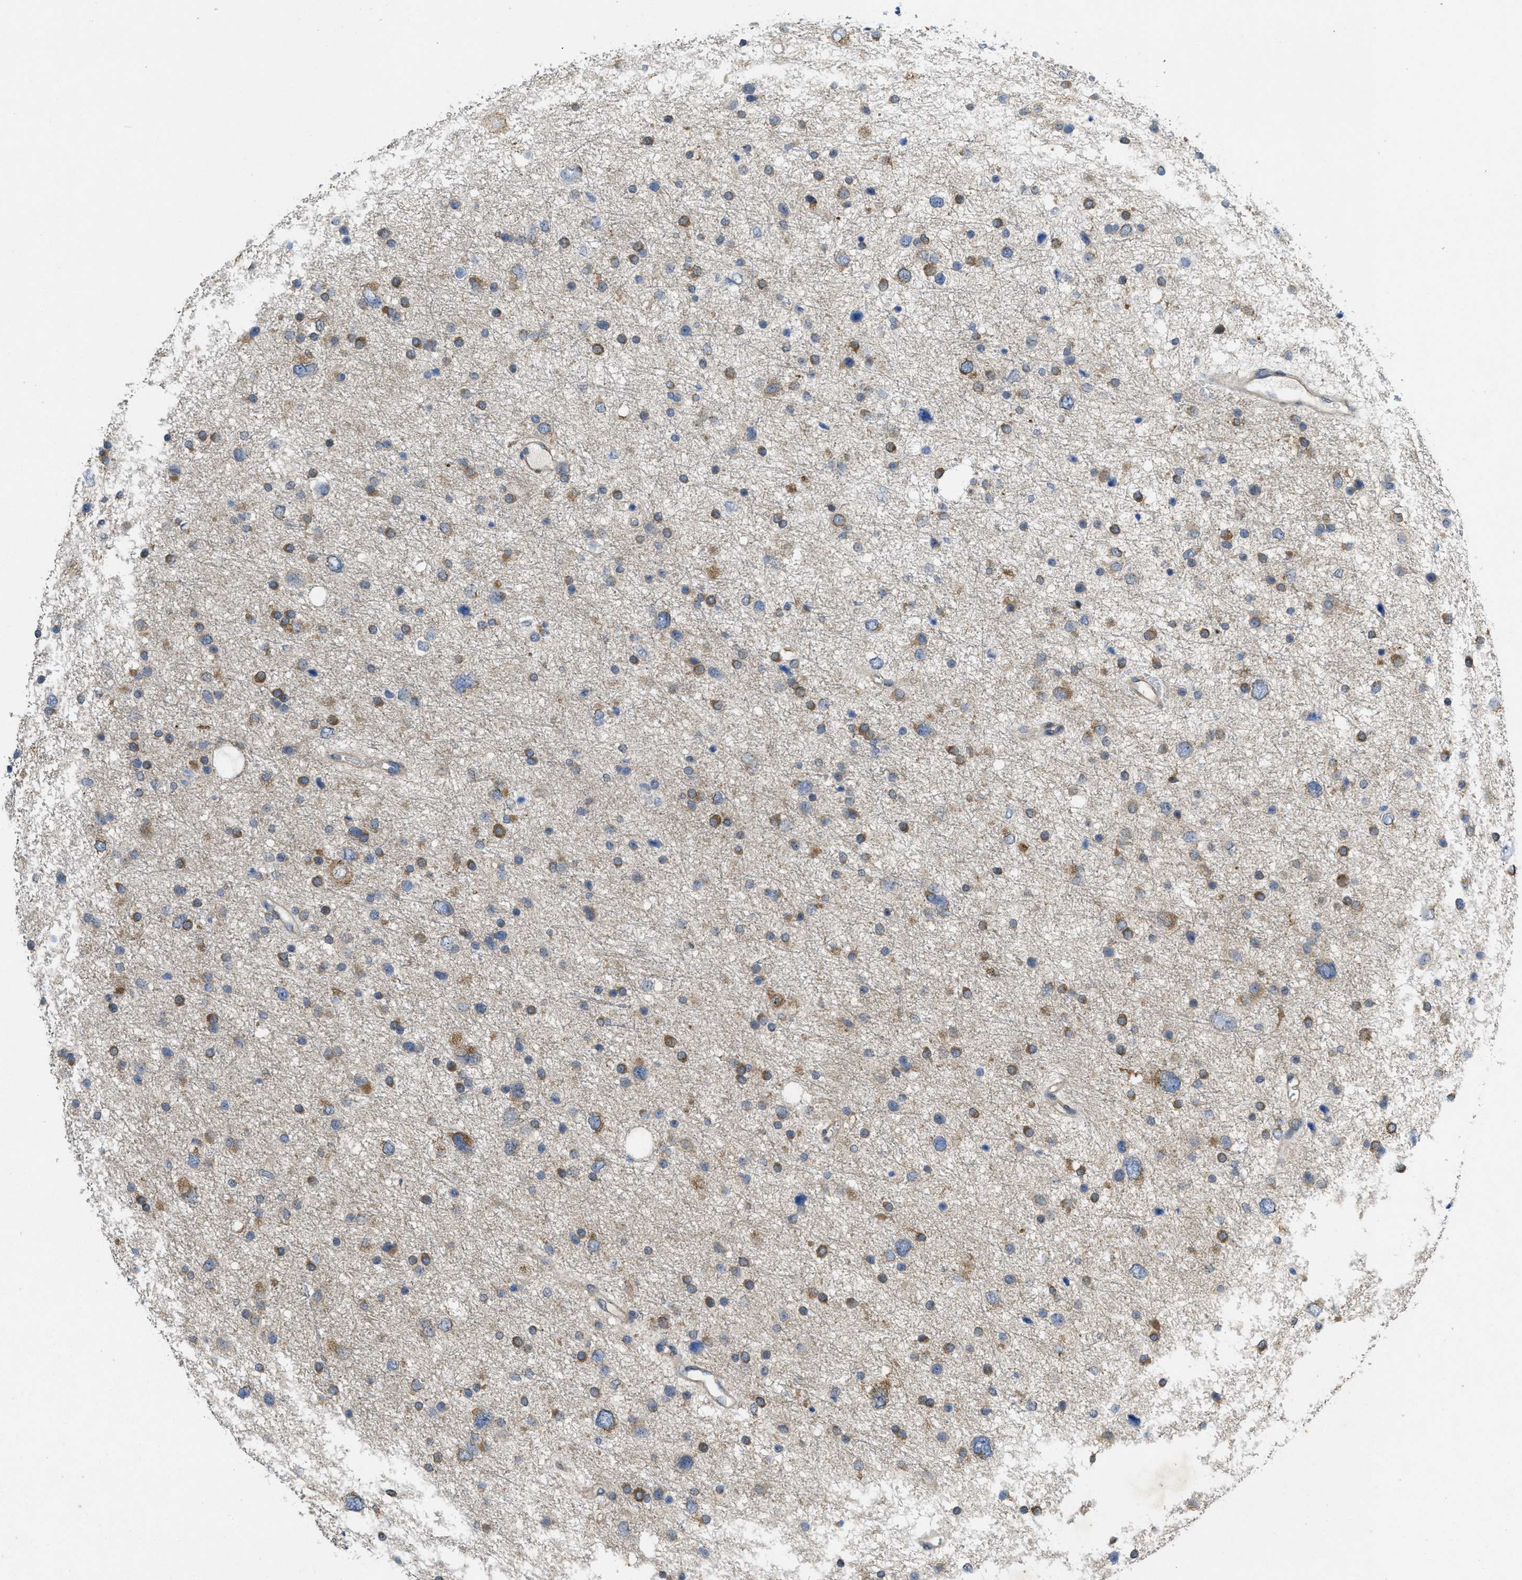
{"staining": {"intensity": "moderate", "quantity": "25%-75%", "location": "cytoplasmic/membranous"}, "tissue": "glioma", "cell_type": "Tumor cells", "image_type": "cancer", "snomed": [{"axis": "morphology", "description": "Glioma, malignant, Low grade"}, {"axis": "topography", "description": "Brain"}], "caption": "Human glioma stained with a brown dye demonstrates moderate cytoplasmic/membranous positive expression in about 25%-75% of tumor cells.", "gene": "IFNLR1", "patient": {"sex": "female", "age": 37}}